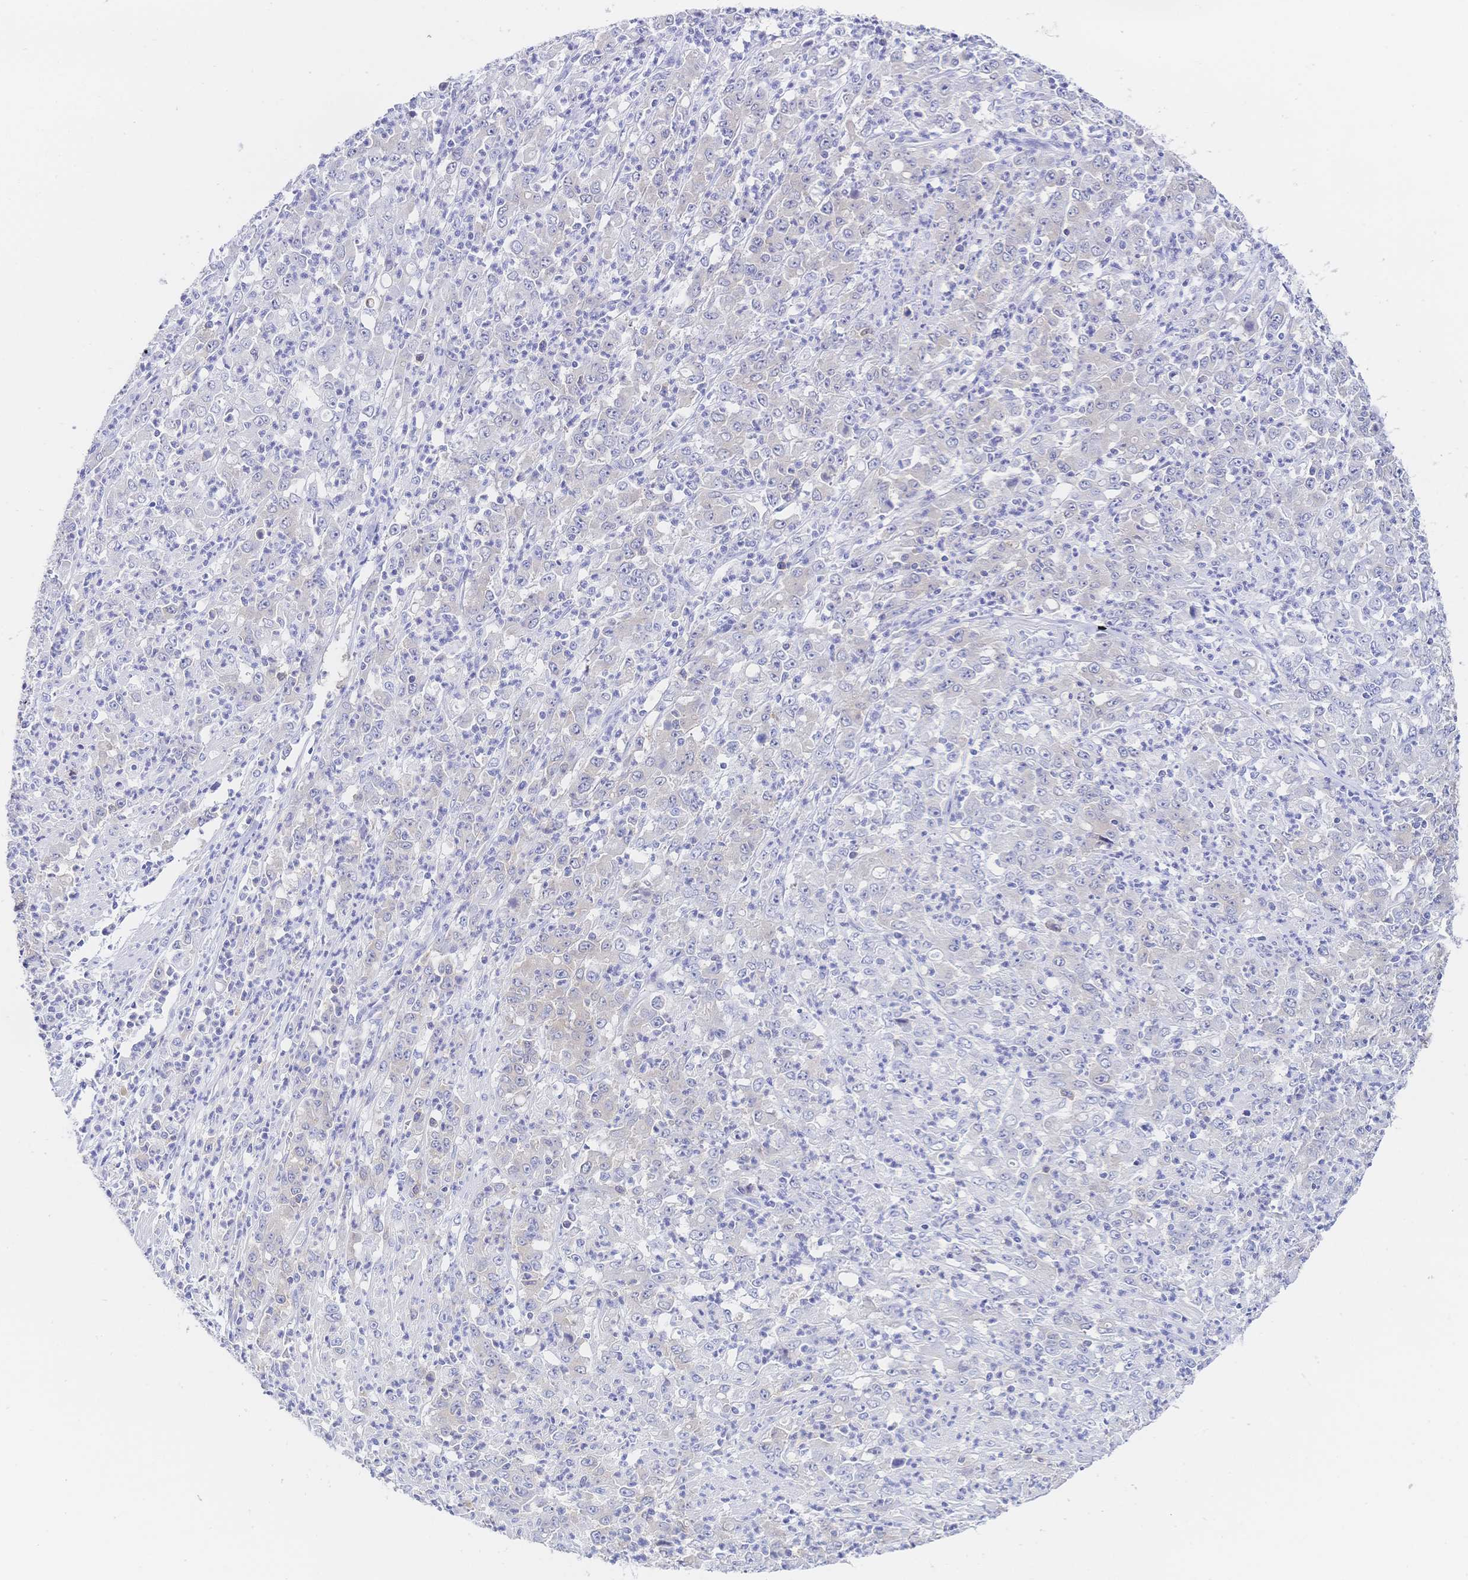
{"staining": {"intensity": "negative", "quantity": "none", "location": "none"}, "tissue": "stomach cancer", "cell_type": "Tumor cells", "image_type": "cancer", "snomed": [{"axis": "morphology", "description": "Adenocarcinoma, NOS"}, {"axis": "topography", "description": "Stomach, lower"}], "caption": "DAB (3,3'-diaminobenzidine) immunohistochemical staining of stomach adenocarcinoma exhibits no significant staining in tumor cells.", "gene": "RRM1", "patient": {"sex": "female", "age": 71}}